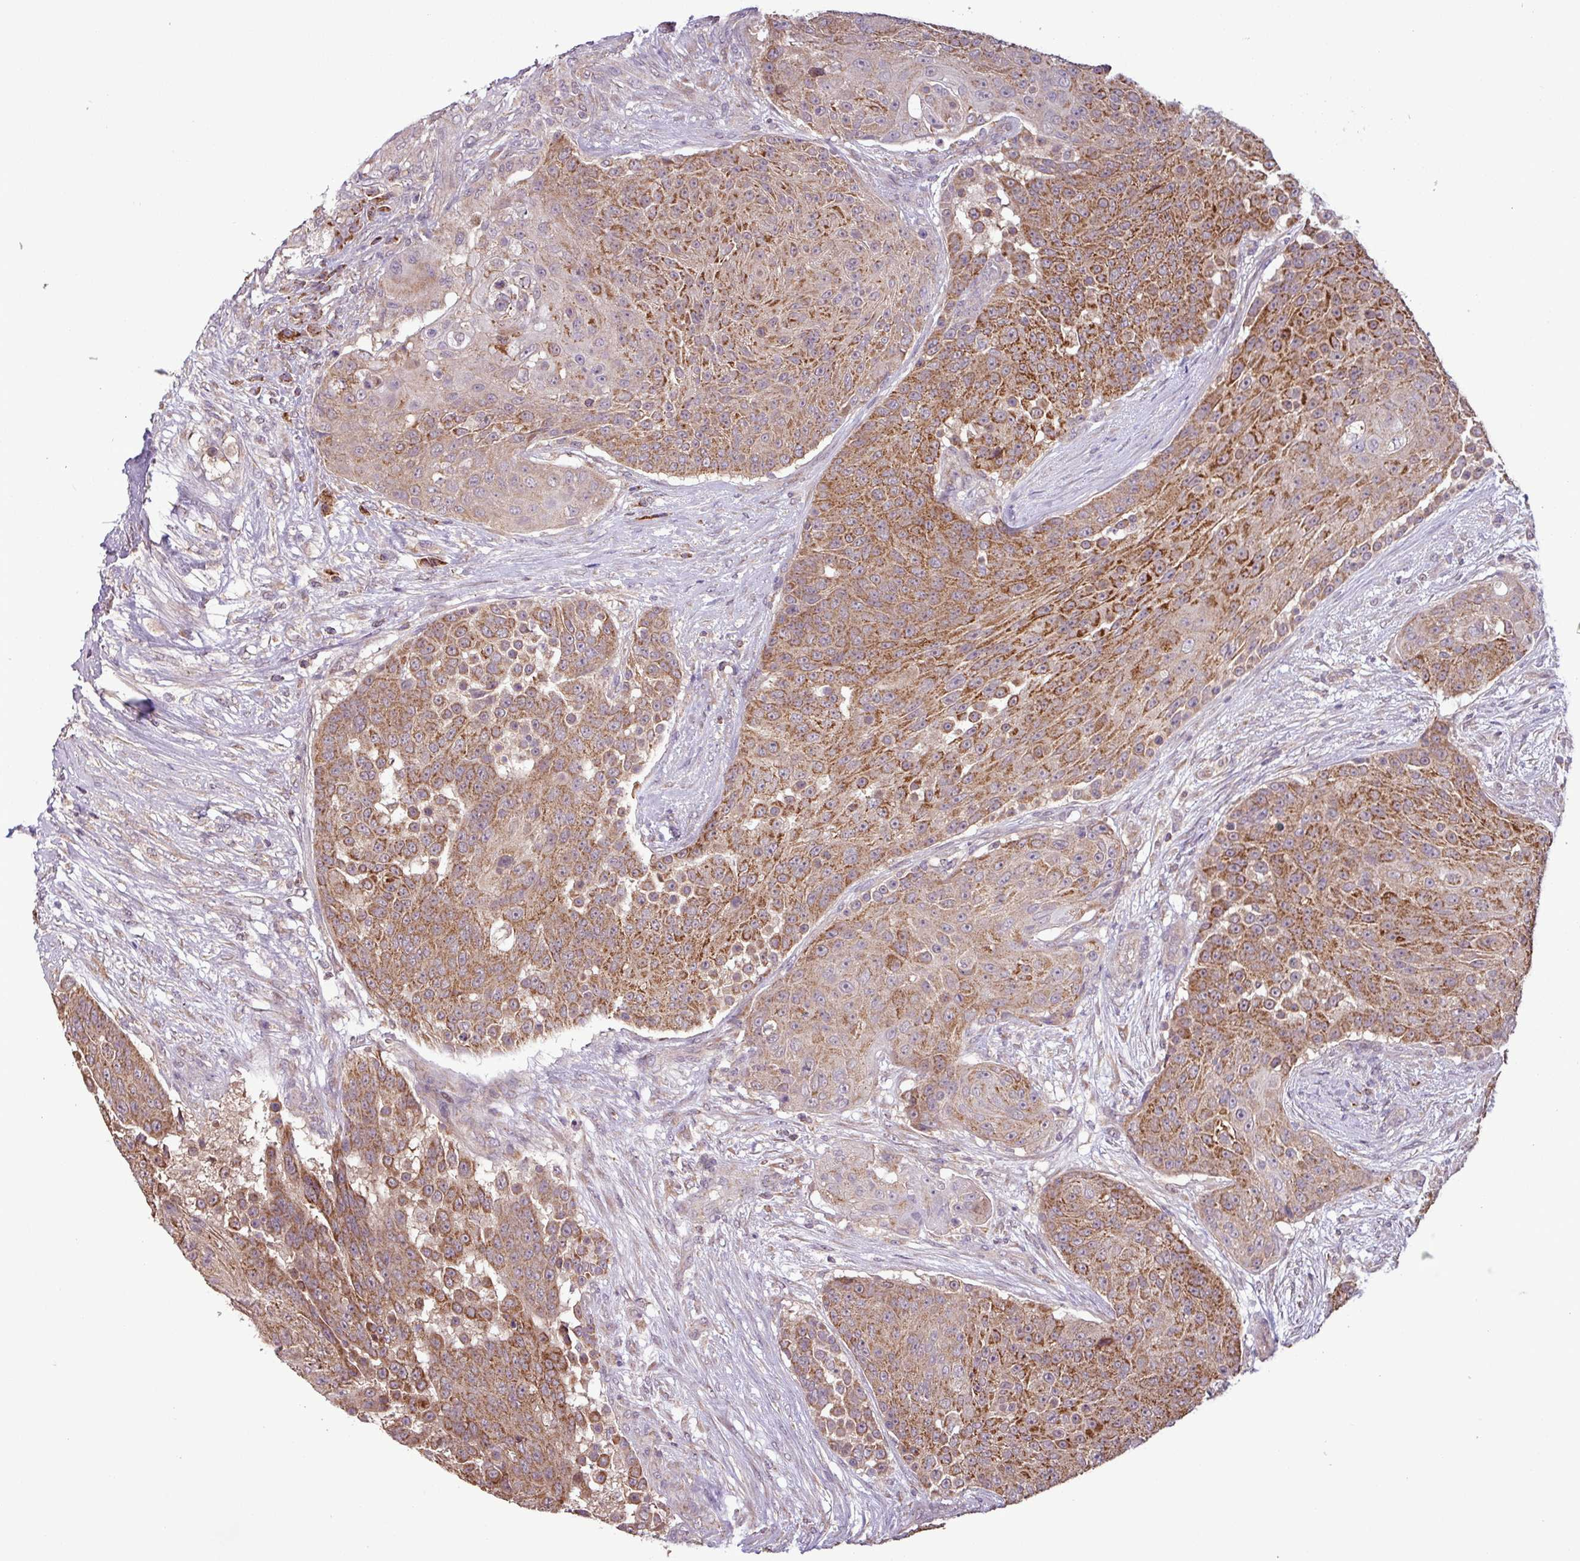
{"staining": {"intensity": "moderate", "quantity": ">75%", "location": "cytoplasmic/membranous"}, "tissue": "urothelial cancer", "cell_type": "Tumor cells", "image_type": "cancer", "snomed": [{"axis": "morphology", "description": "Urothelial carcinoma, High grade"}, {"axis": "topography", "description": "Urinary bladder"}], "caption": "IHC (DAB) staining of urothelial carcinoma (high-grade) displays moderate cytoplasmic/membranous protein positivity in approximately >75% of tumor cells.", "gene": "MCTP2", "patient": {"sex": "female", "age": 63}}